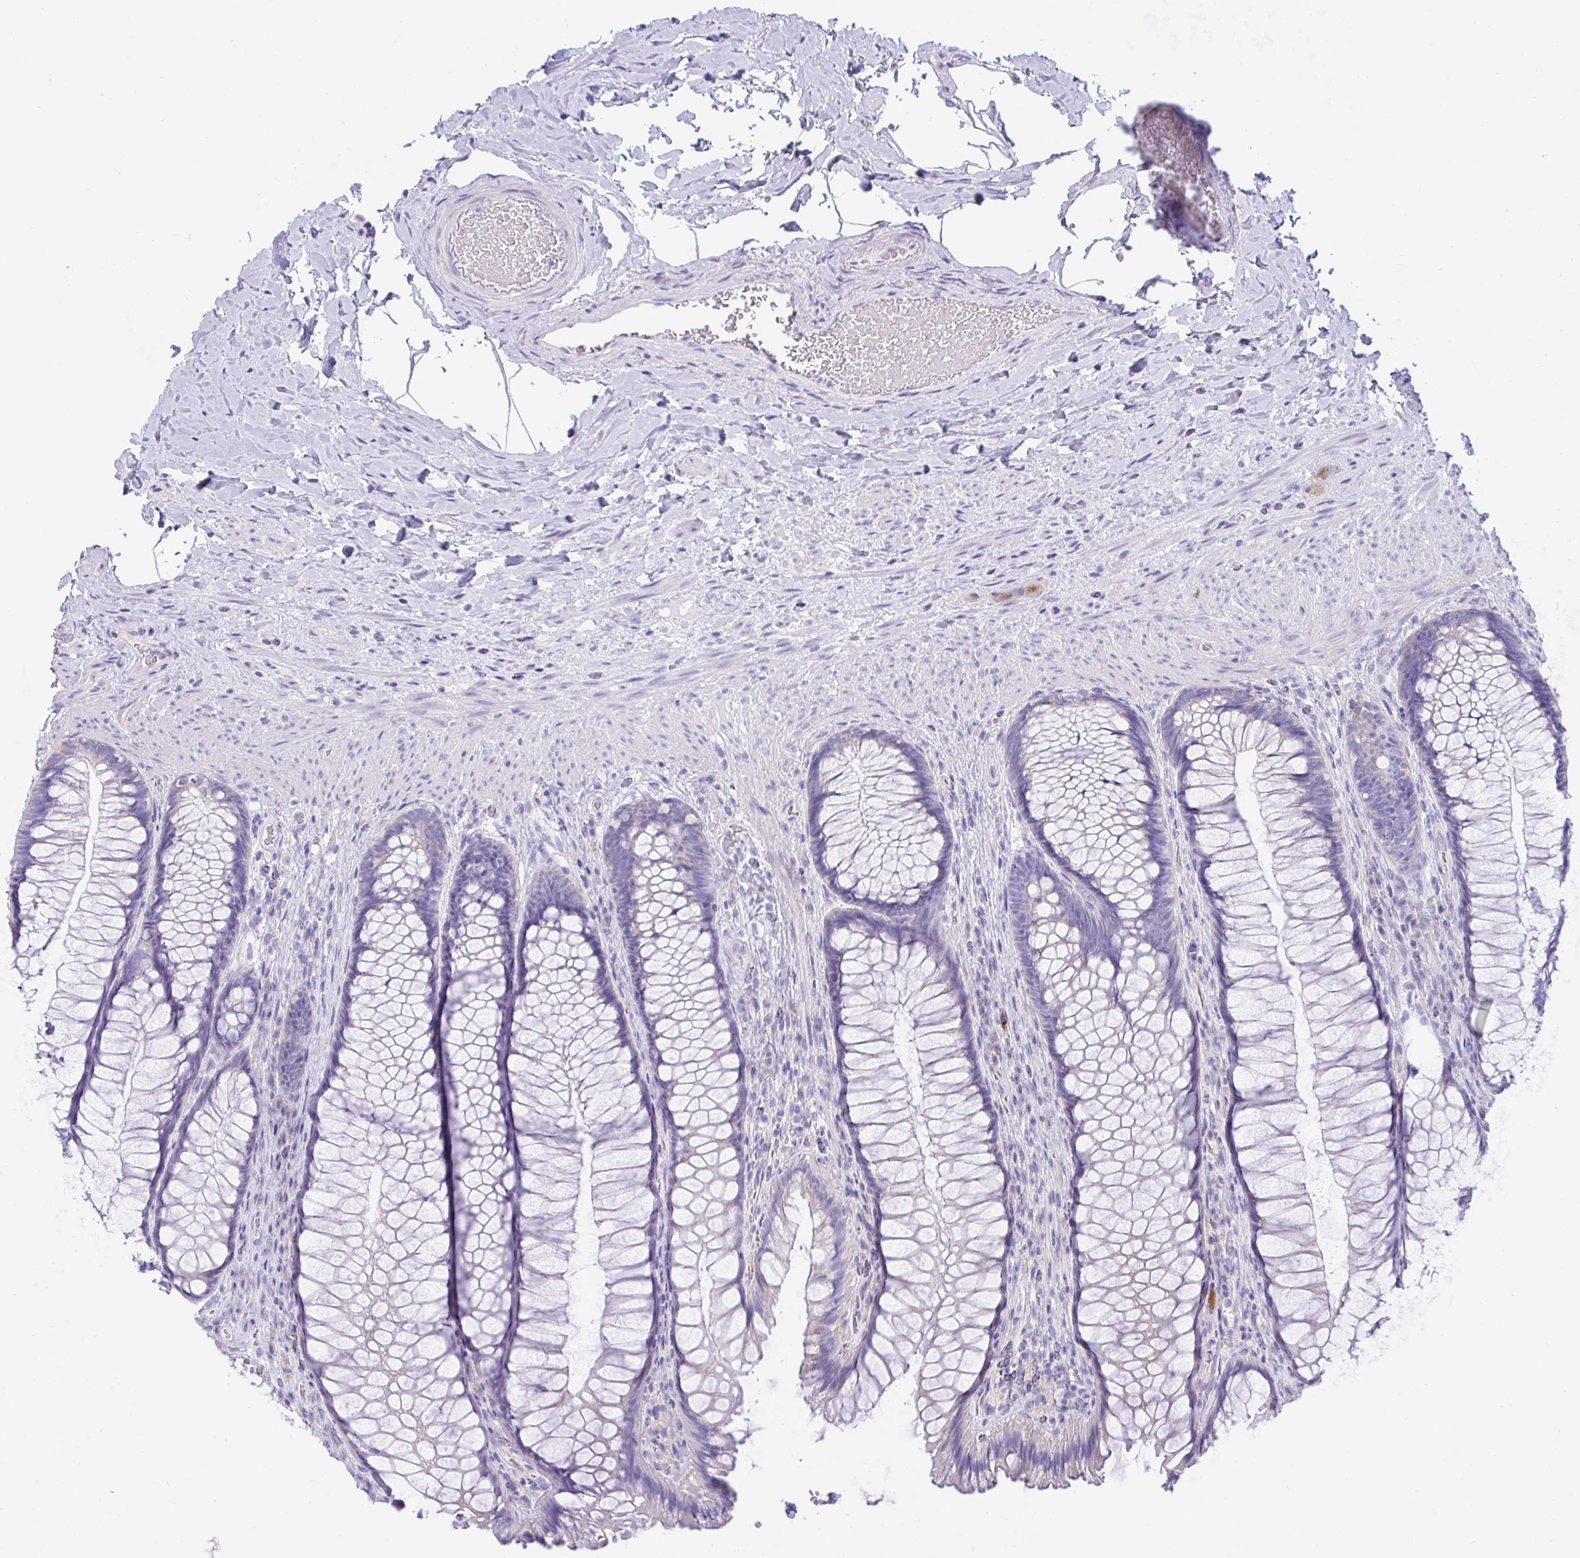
{"staining": {"intensity": "negative", "quantity": "none", "location": "none"}, "tissue": "rectum", "cell_type": "Glandular cells", "image_type": "normal", "snomed": [{"axis": "morphology", "description": "Normal tissue, NOS"}, {"axis": "topography", "description": "Rectum"}], "caption": "A high-resolution photomicrograph shows immunohistochemistry staining of unremarkable rectum, which exhibits no significant expression in glandular cells. (DAB (3,3'-diaminobenzidine) IHC, high magnification).", "gene": "TMEM106B", "patient": {"sex": "male", "age": 53}}